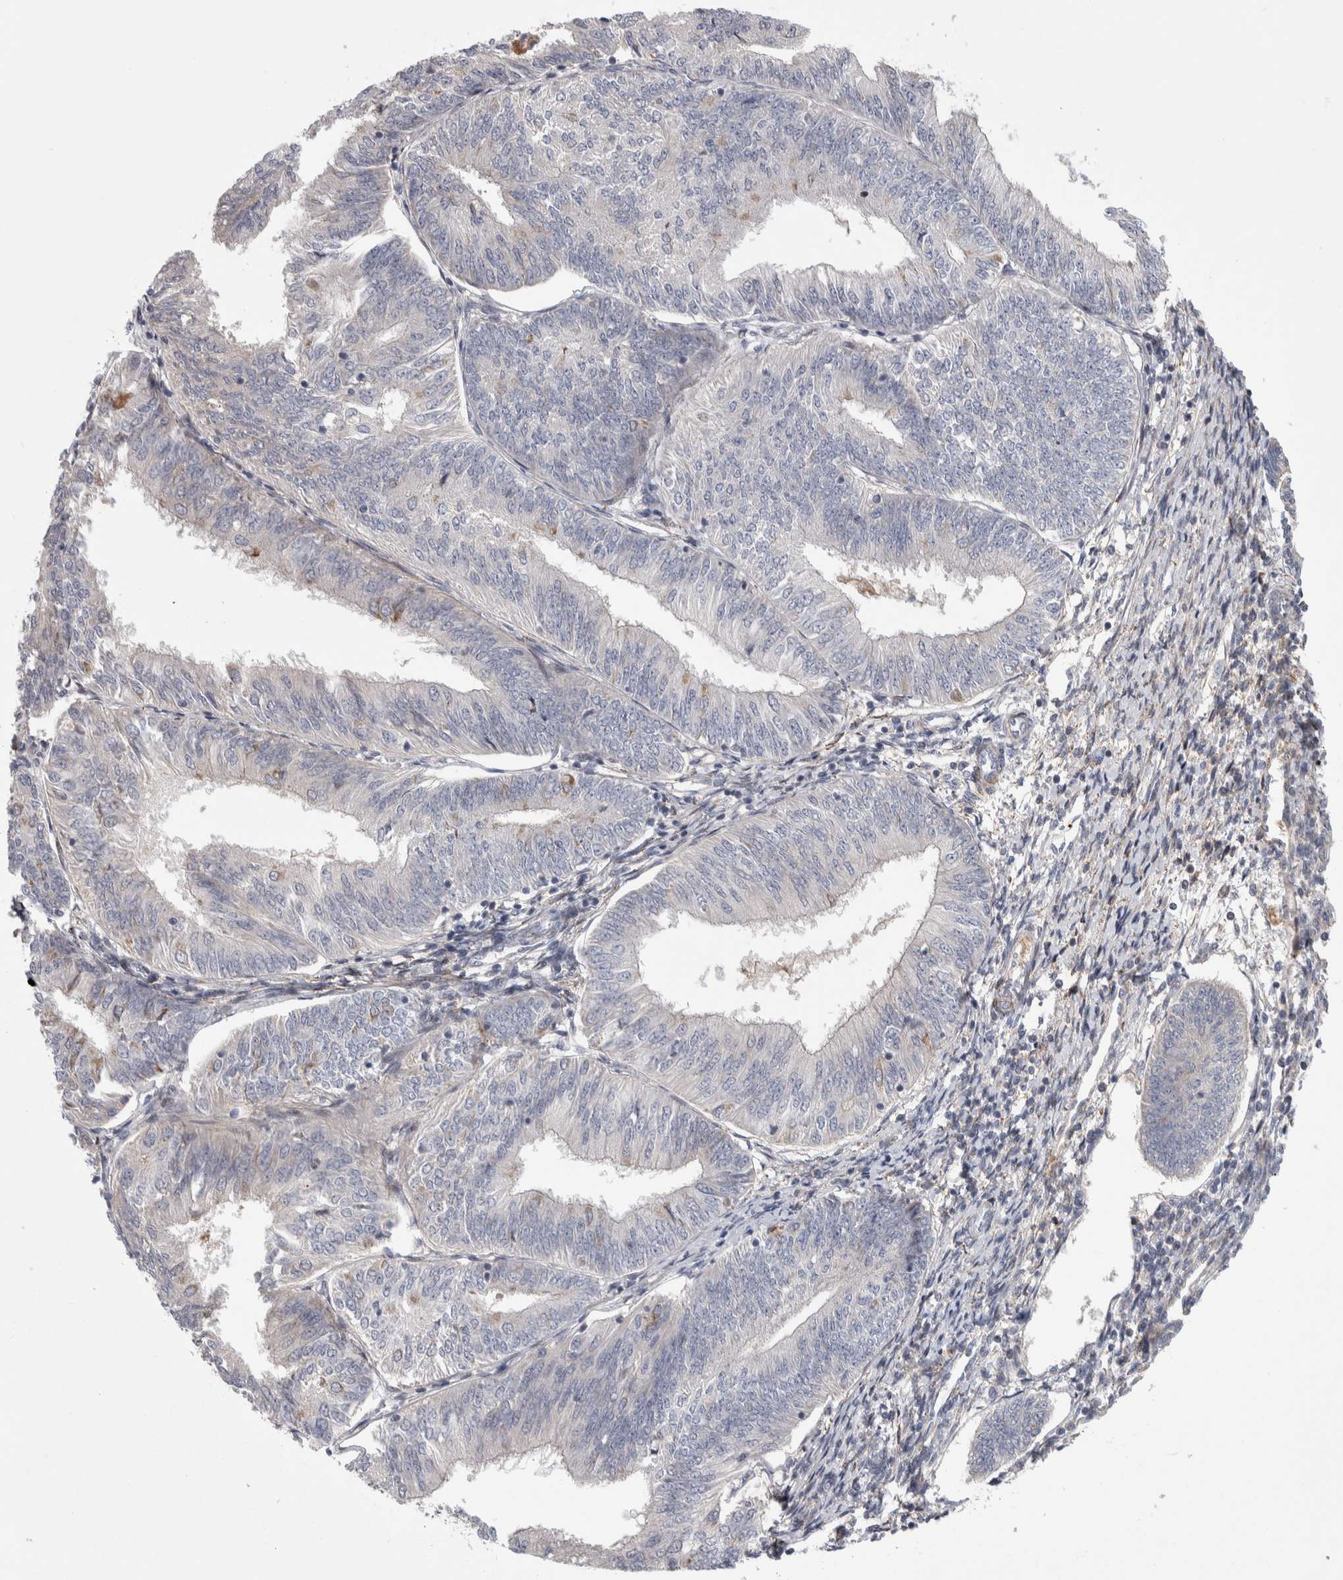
{"staining": {"intensity": "negative", "quantity": "none", "location": "none"}, "tissue": "endometrial cancer", "cell_type": "Tumor cells", "image_type": "cancer", "snomed": [{"axis": "morphology", "description": "Adenocarcinoma, NOS"}, {"axis": "topography", "description": "Endometrium"}], "caption": "Tumor cells are negative for brown protein staining in endometrial adenocarcinoma.", "gene": "PSMG3", "patient": {"sex": "female", "age": 58}}